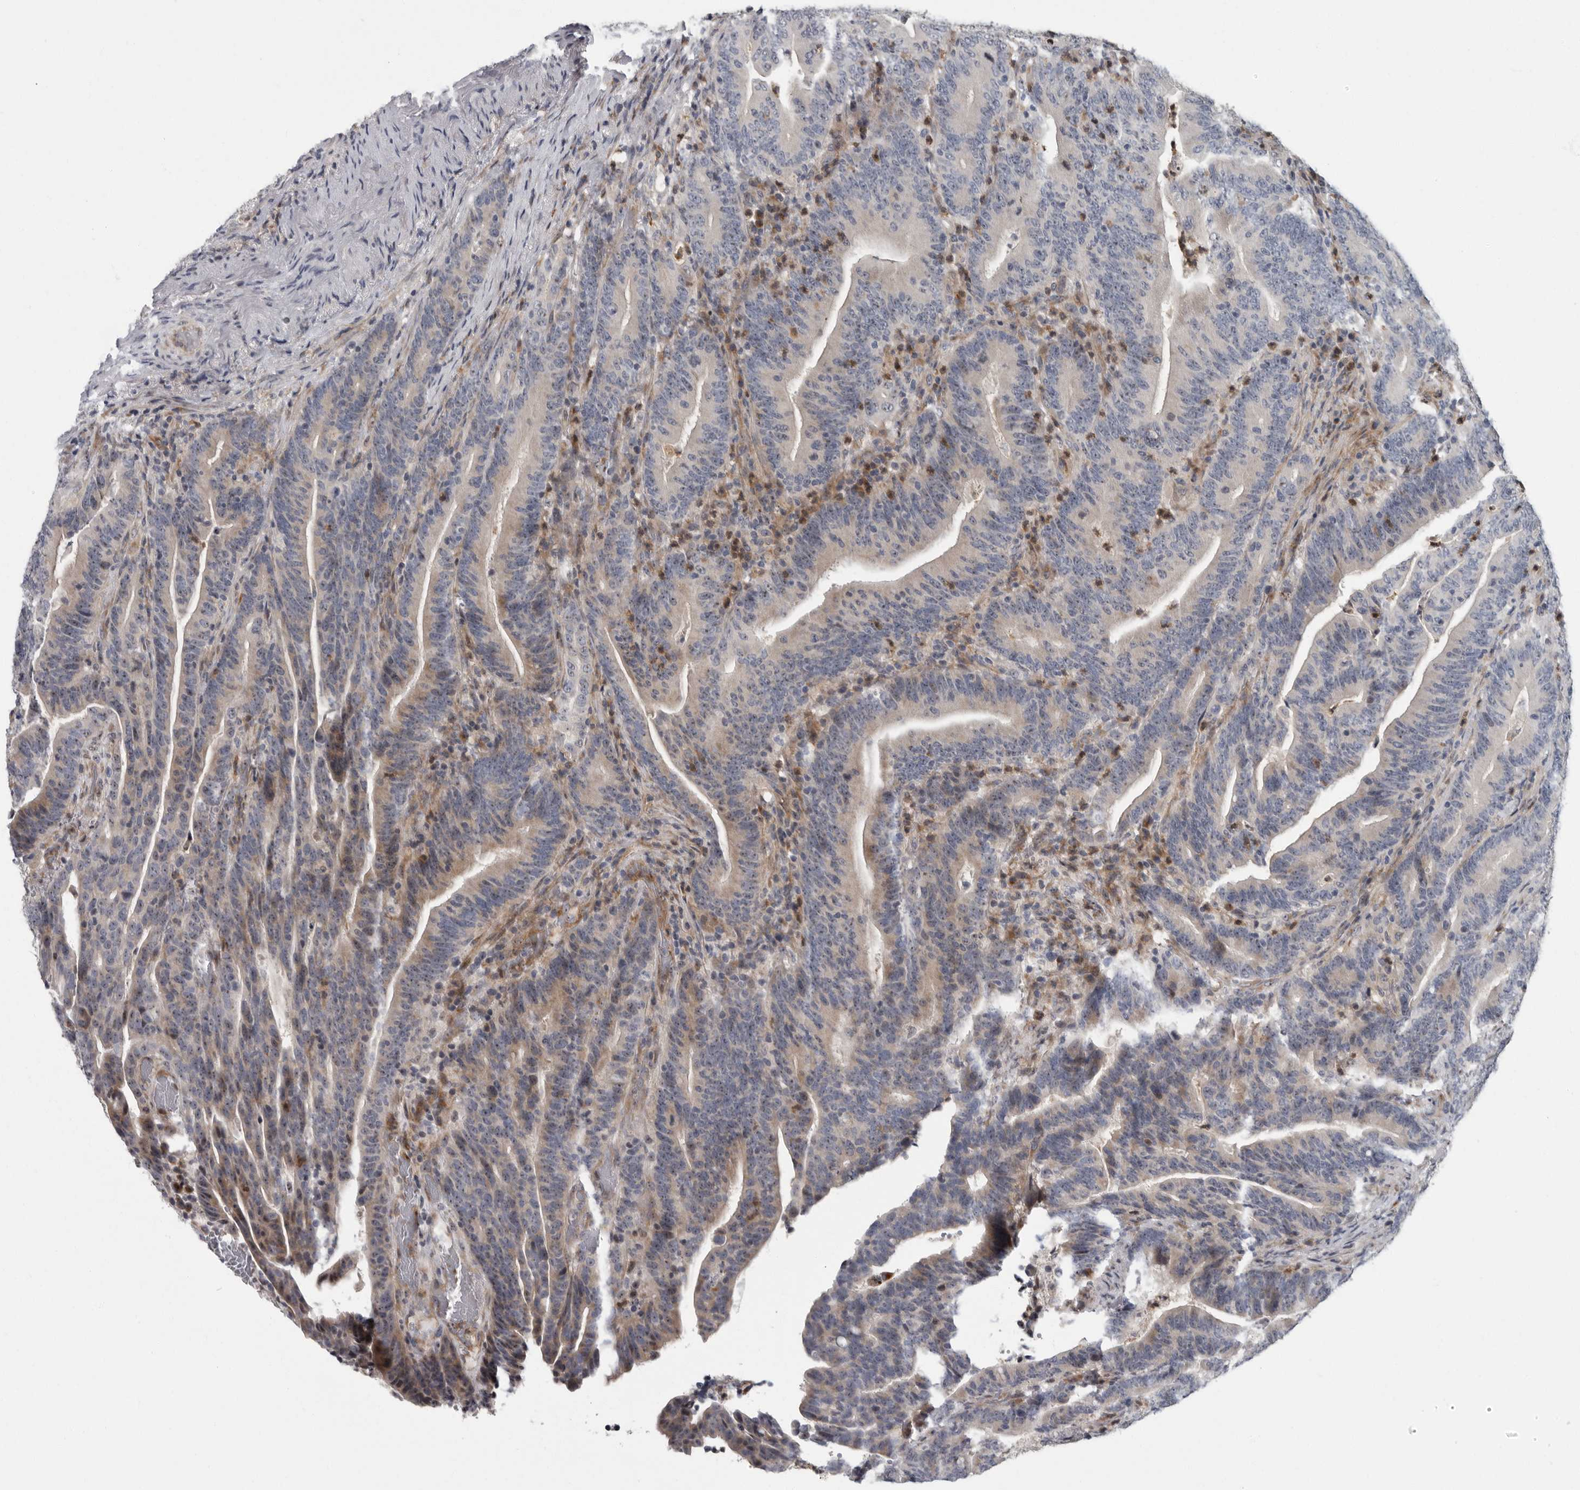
{"staining": {"intensity": "weak", "quantity": "<25%", "location": "cytoplasmic/membranous"}, "tissue": "colorectal cancer", "cell_type": "Tumor cells", "image_type": "cancer", "snomed": [{"axis": "morphology", "description": "Adenocarcinoma, NOS"}, {"axis": "topography", "description": "Colon"}], "caption": "DAB (3,3'-diaminobenzidine) immunohistochemical staining of colorectal adenocarcinoma exhibits no significant expression in tumor cells.", "gene": "PDCD11", "patient": {"sex": "female", "age": 66}}